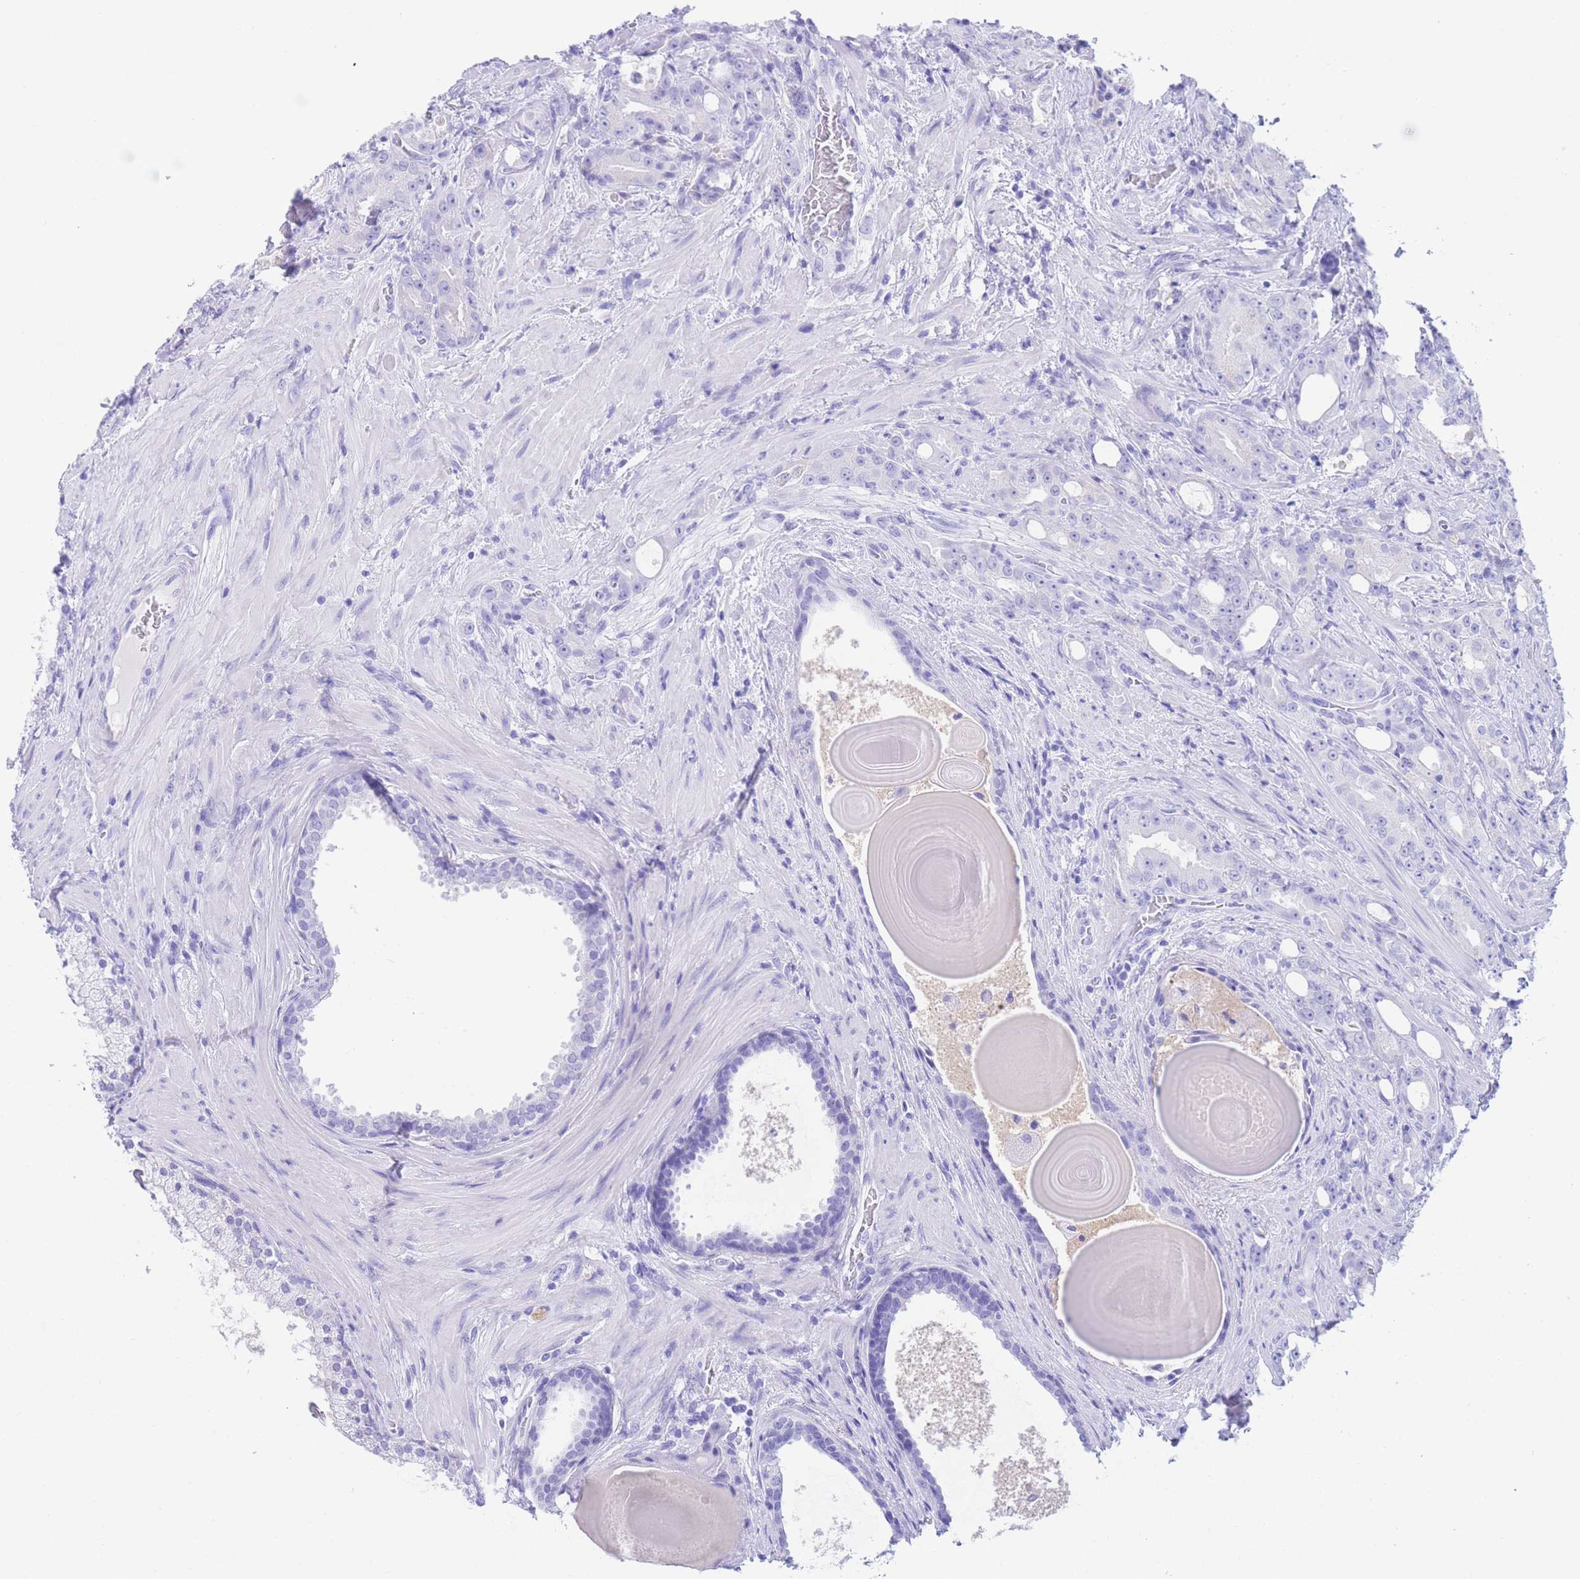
{"staining": {"intensity": "negative", "quantity": "none", "location": "none"}, "tissue": "prostate cancer", "cell_type": "Tumor cells", "image_type": "cancer", "snomed": [{"axis": "morphology", "description": "Adenocarcinoma, High grade"}, {"axis": "topography", "description": "Prostate"}], "caption": "There is no significant expression in tumor cells of prostate cancer (adenocarcinoma (high-grade)).", "gene": "SLCO1B3", "patient": {"sex": "male", "age": 69}}